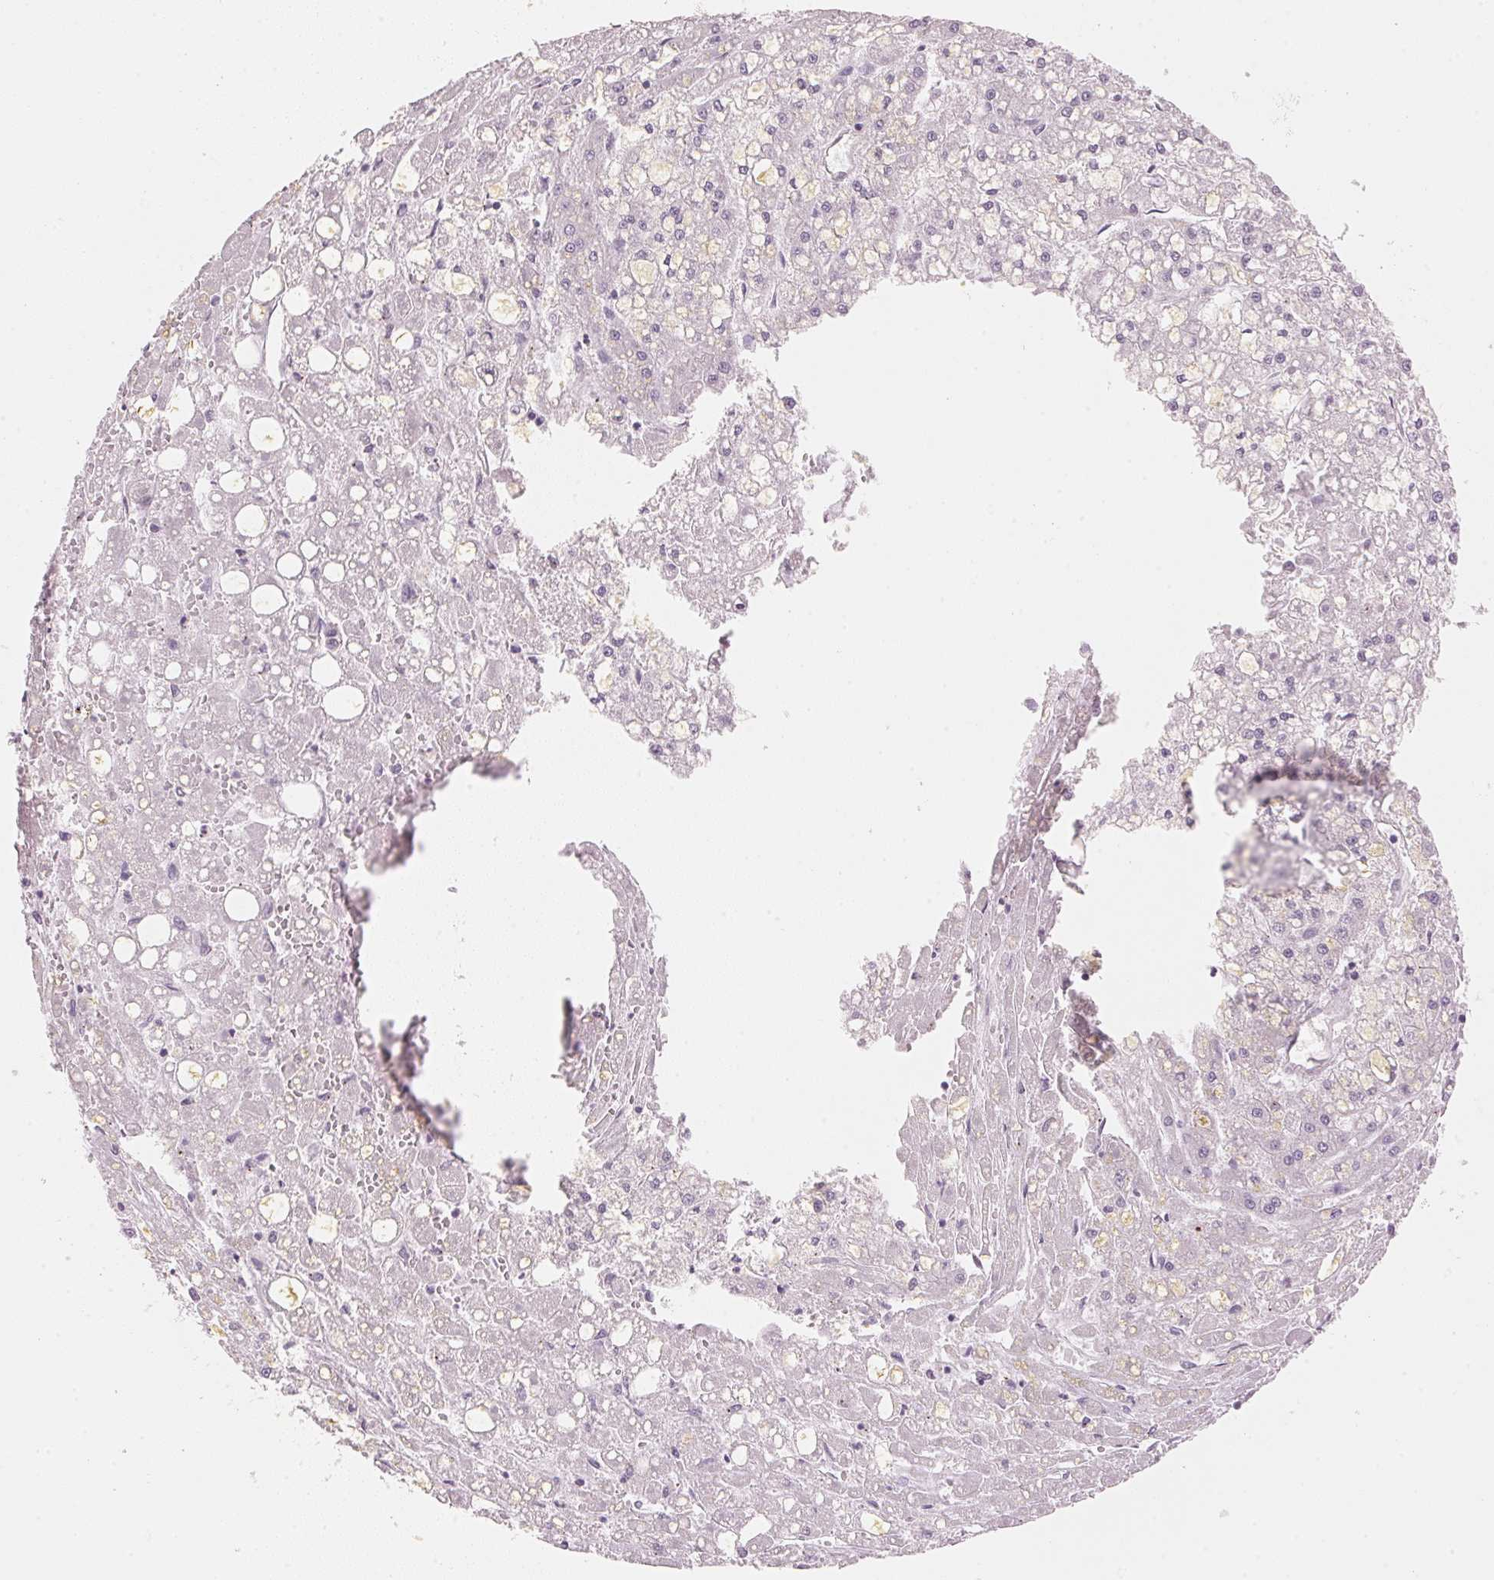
{"staining": {"intensity": "negative", "quantity": "none", "location": "none"}, "tissue": "liver cancer", "cell_type": "Tumor cells", "image_type": "cancer", "snomed": [{"axis": "morphology", "description": "Carcinoma, Hepatocellular, NOS"}, {"axis": "topography", "description": "Liver"}], "caption": "Liver cancer stained for a protein using IHC reveals no expression tumor cells.", "gene": "HOXB13", "patient": {"sex": "male", "age": 67}}